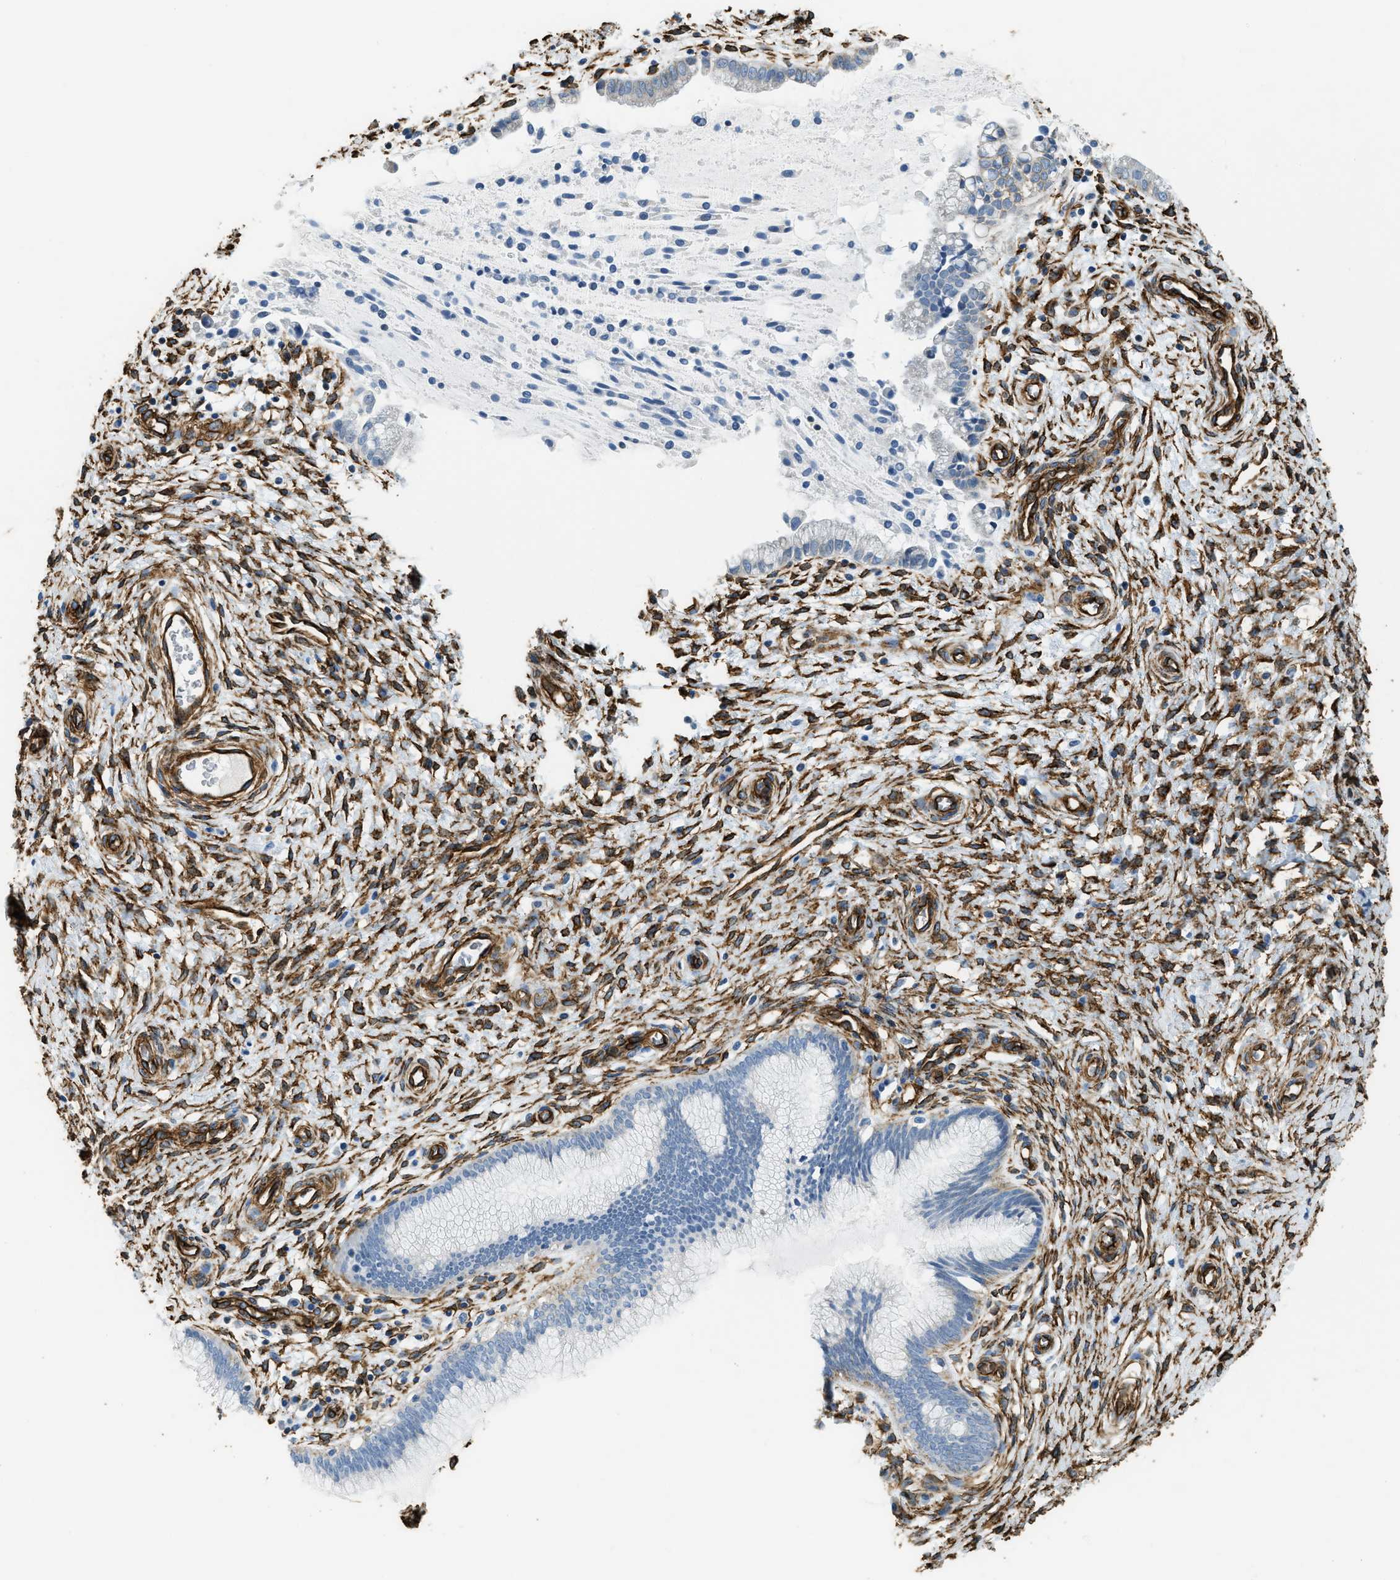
{"staining": {"intensity": "negative", "quantity": "none", "location": "none"}, "tissue": "cervix", "cell_type": "Glandular cells", "image_type": "normal", "snomed": [{"axis": "morphology", "description": "Normal tissue, NOS"}, {"axis": "topography", "description": "Cervix"}], "caption": "Unremarkable cervix was stained to show a protein in brown. There is no significant staining in glandular cells.", "gene": "TMEM43", "patient": {"sex": "female", "age": 55}}